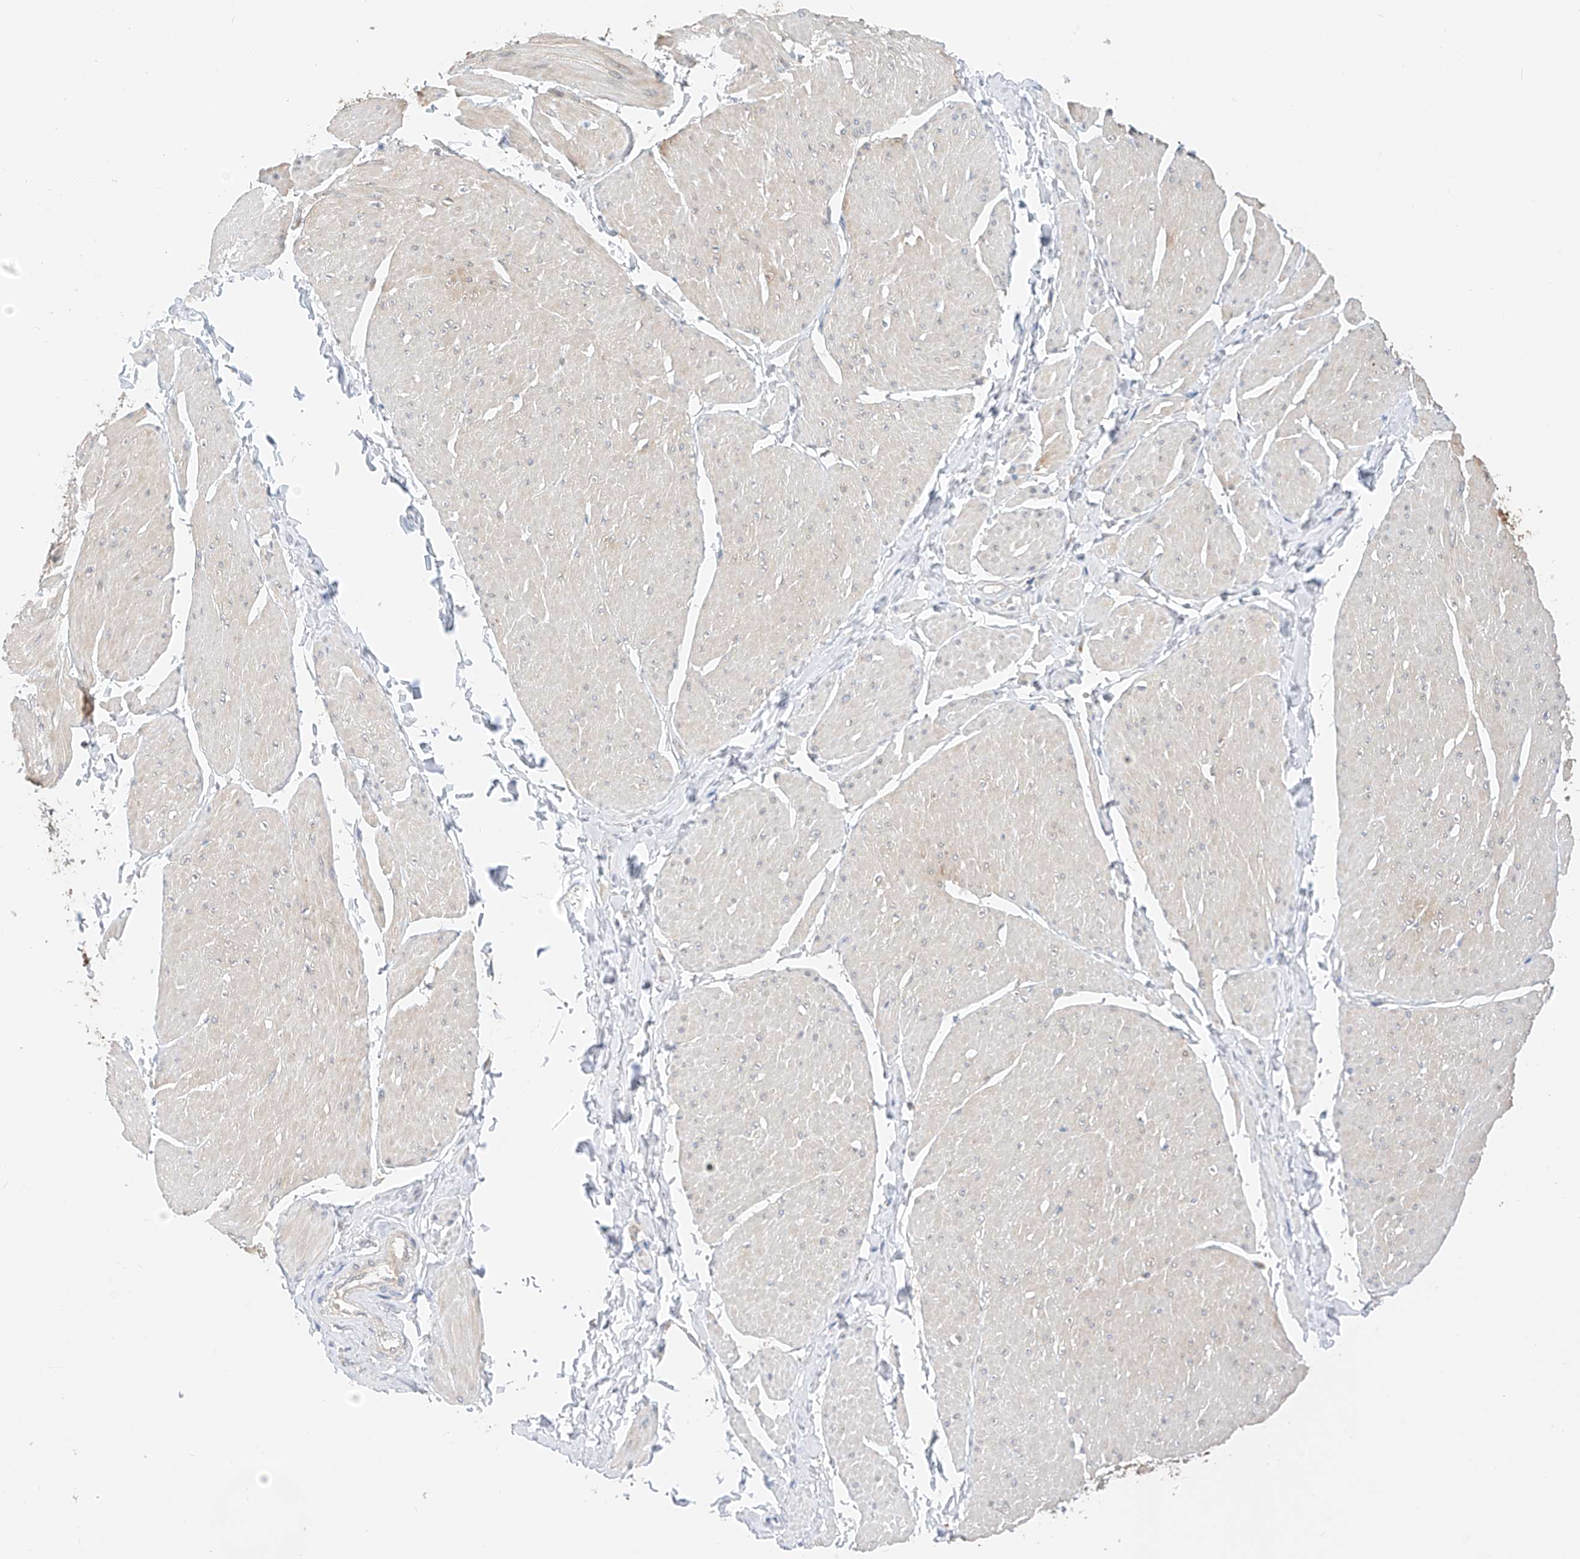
{"staining": {"intensity": "weak", "quantity": "<25%", "location": "cytoplasmic/membranous"}, "tissue": "smooth muscle", "cell_type": "Smooth muscle cells", "image_type": "normal", "snomed": [{"axis": "morphology", "description": "Urothelial carcinoma, High grade"}, {"axis": "topography", "description": "Urinary bladder"}], "caption": "Smooth muscle cells show no significant staining in unremarkable smooth muscle. Nuclei are stained in blue.", "gene": "PPA2", "patient": {"sex": "male", "age": 46}}